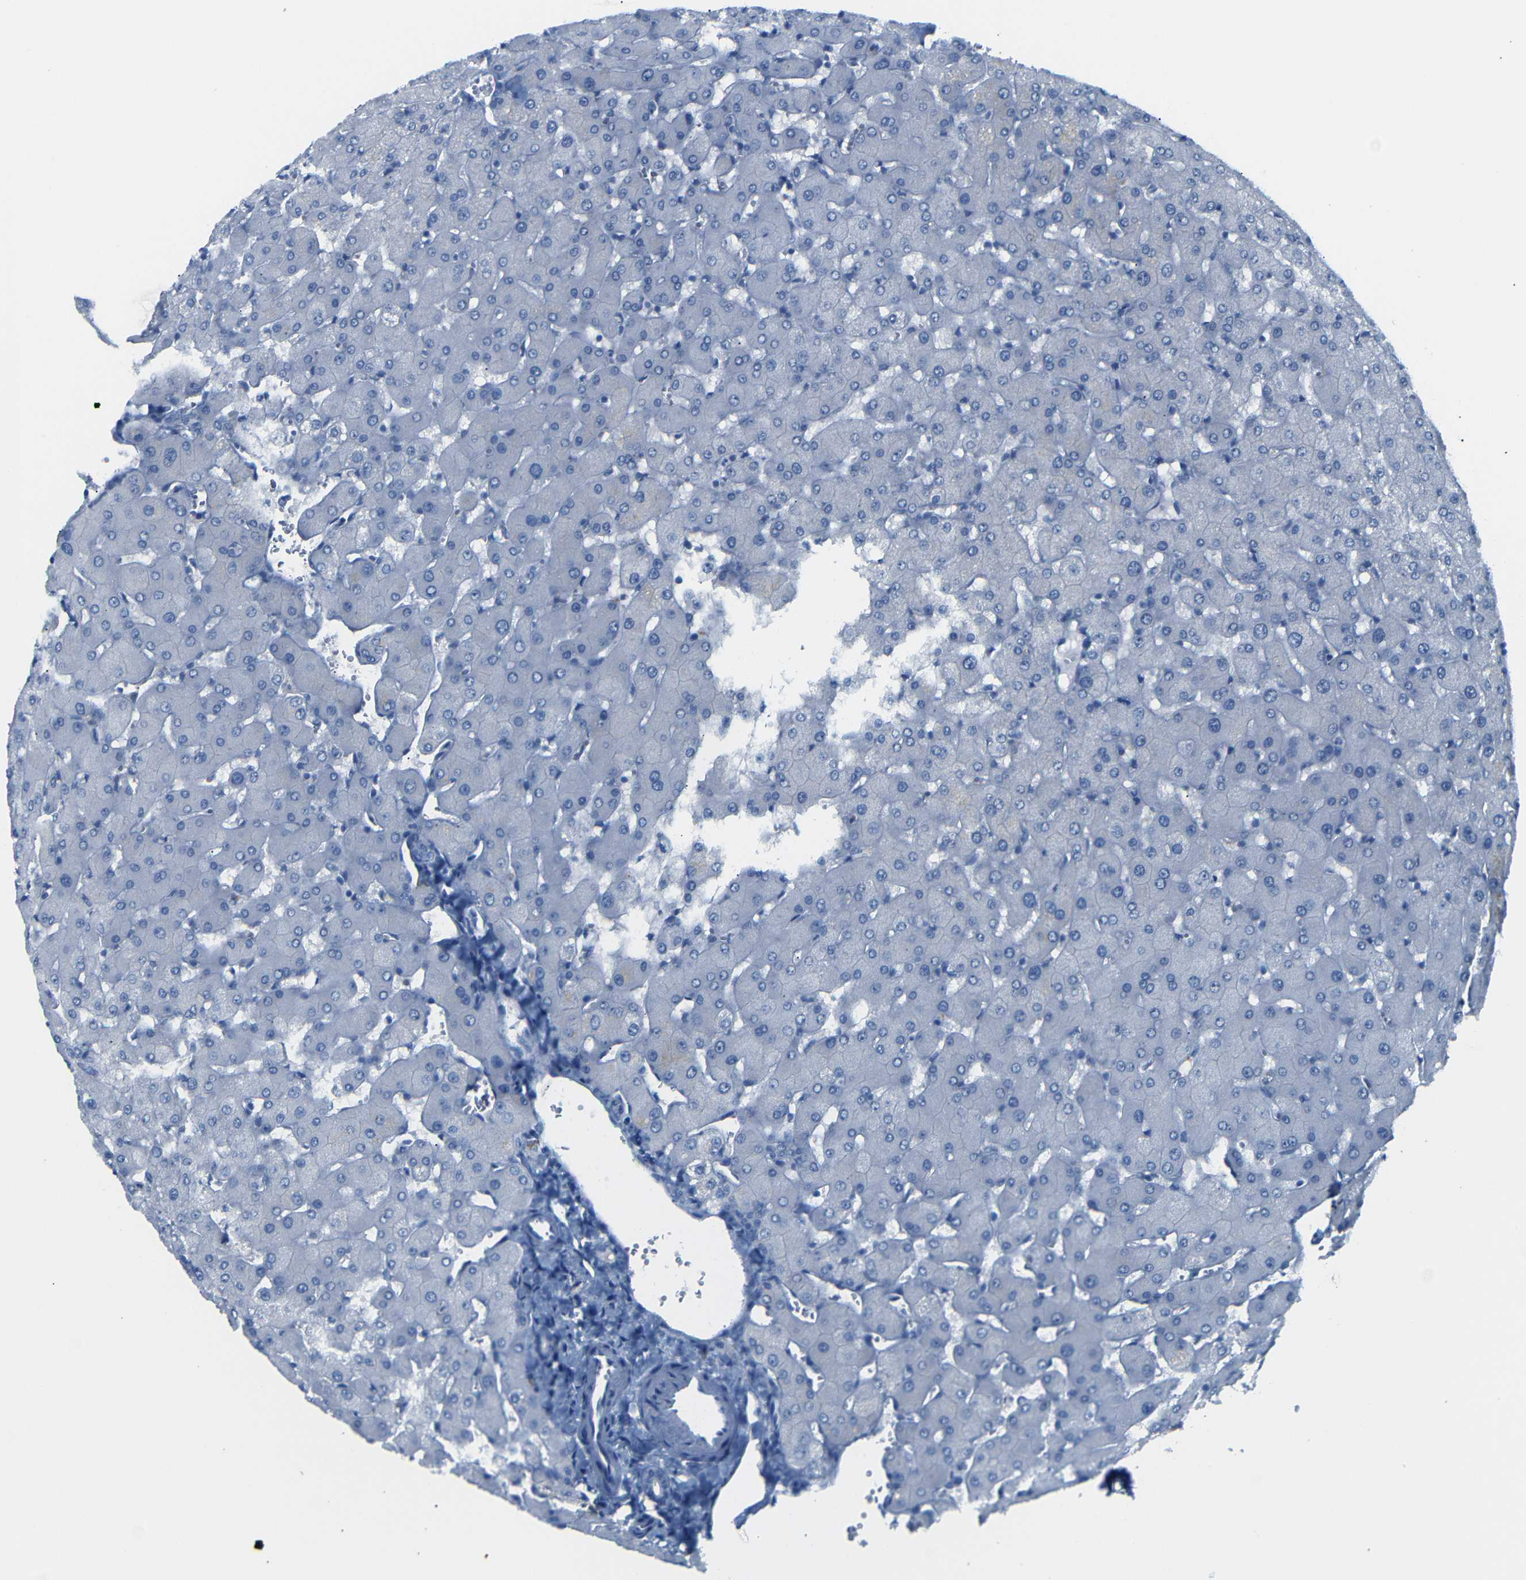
{"staining": {"intensity": "negative", "quantity": "none", "location": "none"}, "tissue": "liver", "cell_type": "Cholangiocytes", "image_type": "normal", "snomed": [{"axis": "morphology", "description": "Normal tissue, NOS"}, {"axis": "topography", "description": "Liver"}], "caption": "Immunohistochemical staining of unremarkable liver exhibits no significant staining in cholangiocytes. Brightfield microscopy of immunohistochemistry stained with DAB (3,3'-diaminobenzidine) (brown) and hematoxylin (blue), captured at high magnification.", "gene": "FCRL1", "patient": {"sex": "female", "age": 63}}